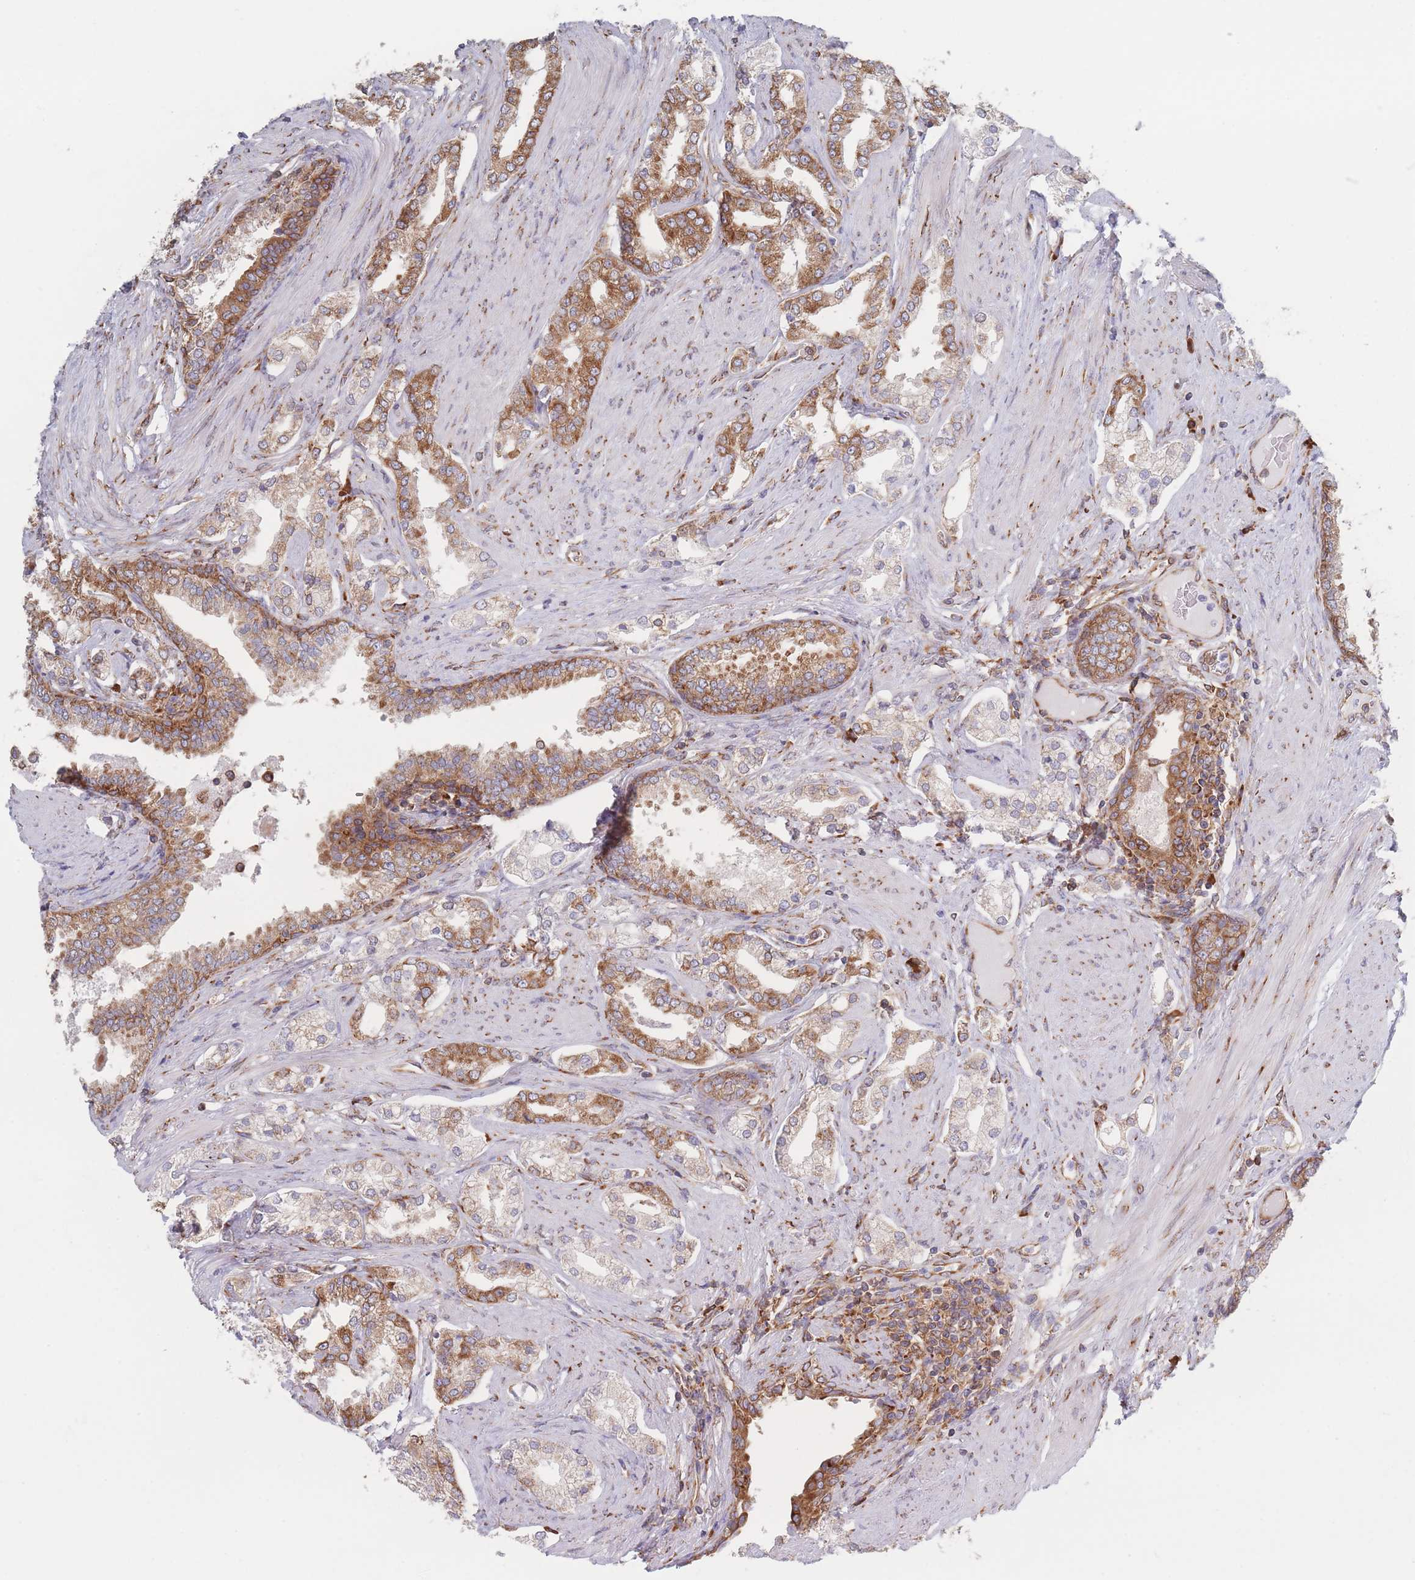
{"staining": {"intensity": "moderate", "quantity": ">75%", "location": "cytoplasmic/membranous"}, "tissue": "prostate cancer", "cell_type": "Tumor cells", "image_type": "cancer", "snomed": [{"axis": "morphology", "description": "Adenocarcinoma, High grade"}, {"axis": "topography", "description": "Prostate"}], "caption": "Protein expression analysis of human prostate cancer (adenocarcinoma (high-grade)) reveals moderate cytoplasmic/membranous expression in approximately >75% of tumor cells. (brown staining indicates protein expression, while blue staining denotes nuclei).", "gene": "EEF1B2", "patient": {"sex": "male", "age": 71}}